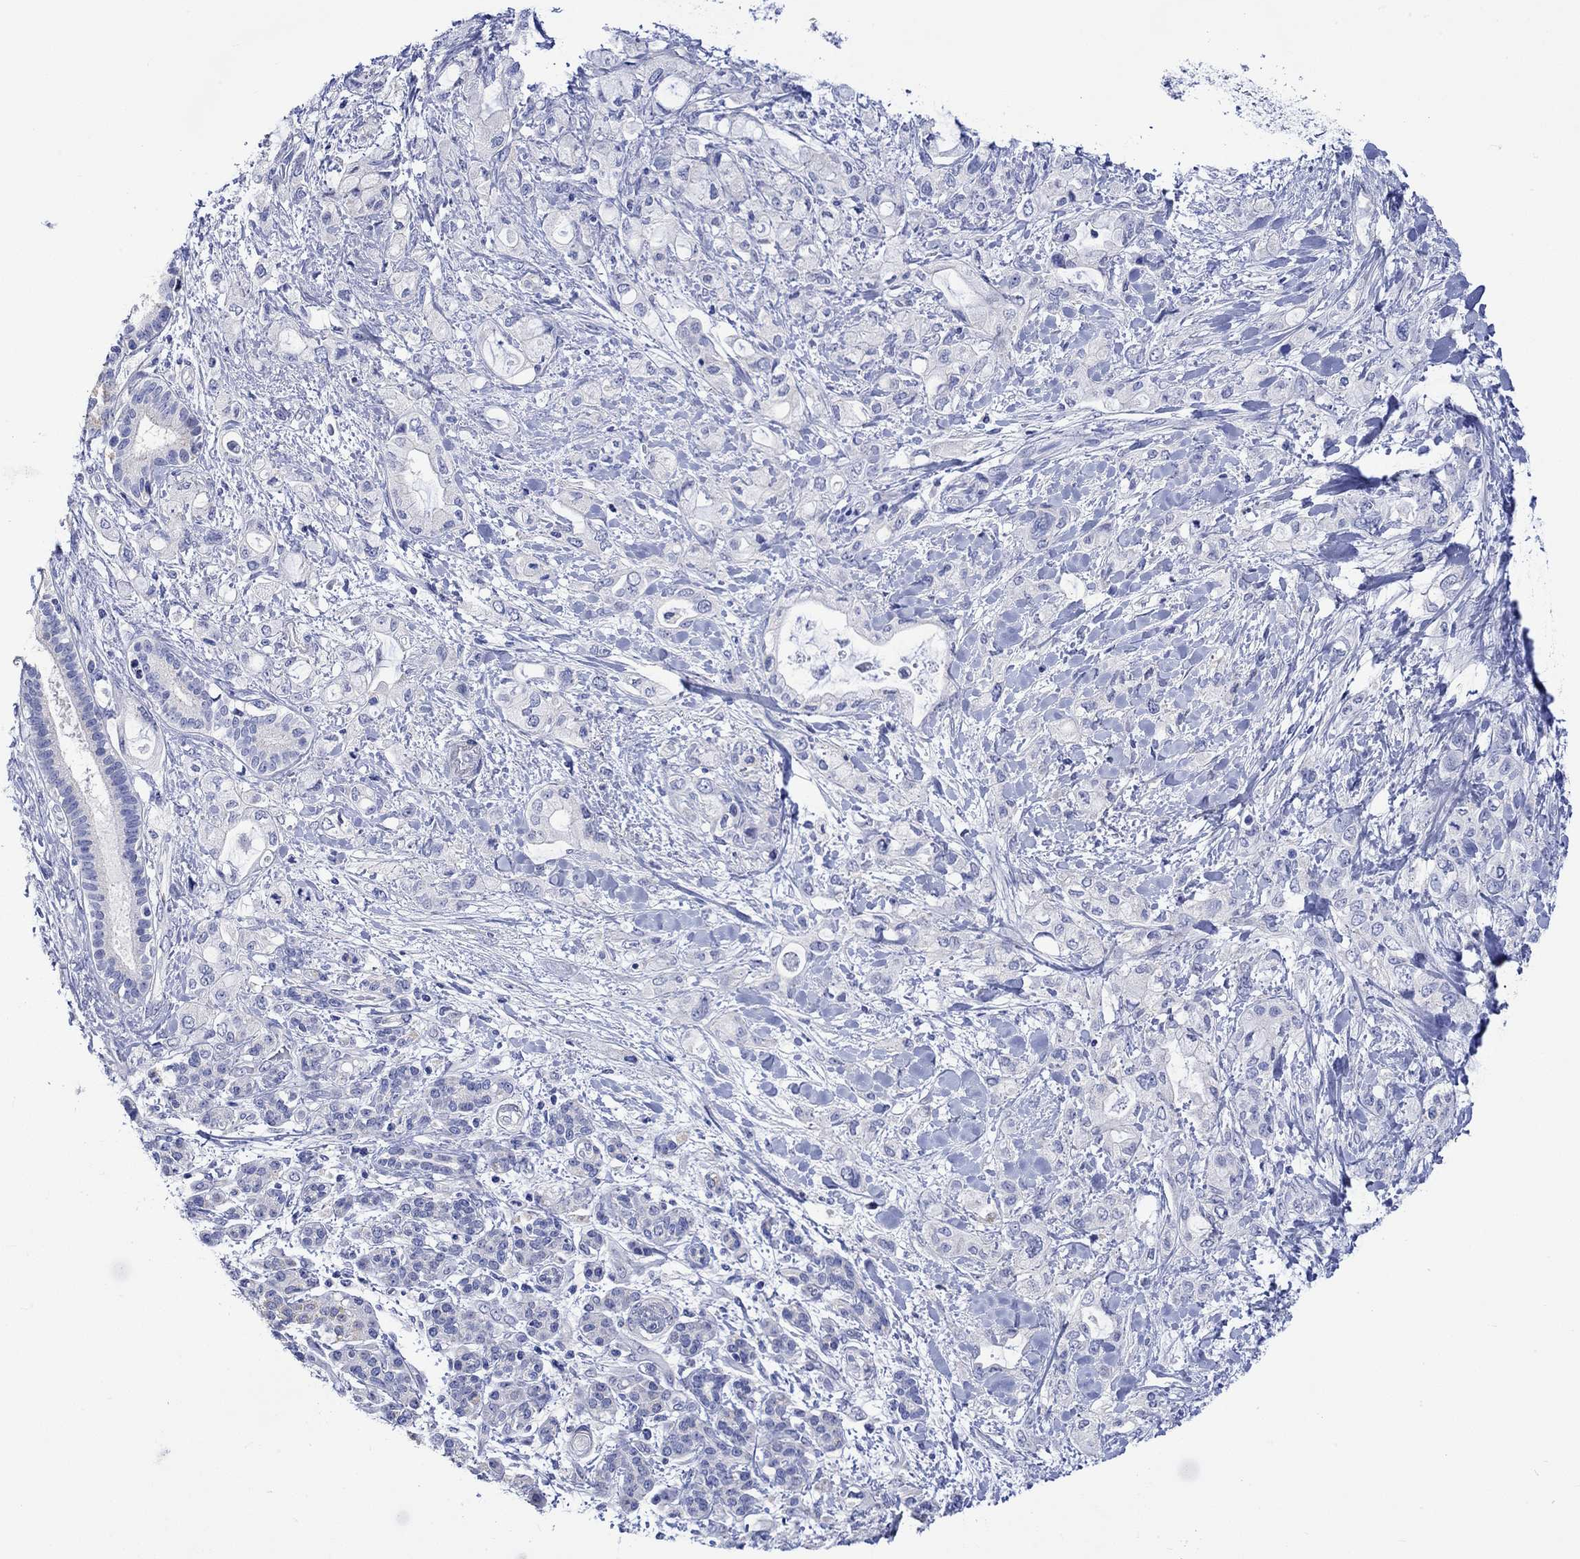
{"staining": {"intensity": "negative", "quantity": "none", "location": "none"}, "tissue": "pancreatic cancer", "cell_type": "Tumor cells", "image_type": "cancer", "snomed": [{"axis": "morphology", "description": "Adenocarcinoma, NOS"}, {"axis": "topography", "description": "Pancreas"}], "caption": "Photomicrograph shows no significant protein staining in tumor cells of pancreatic cancer (adenocarcinoma).", "gene": "HARBI1", "patient": {"sex": "female", "age": 56}}